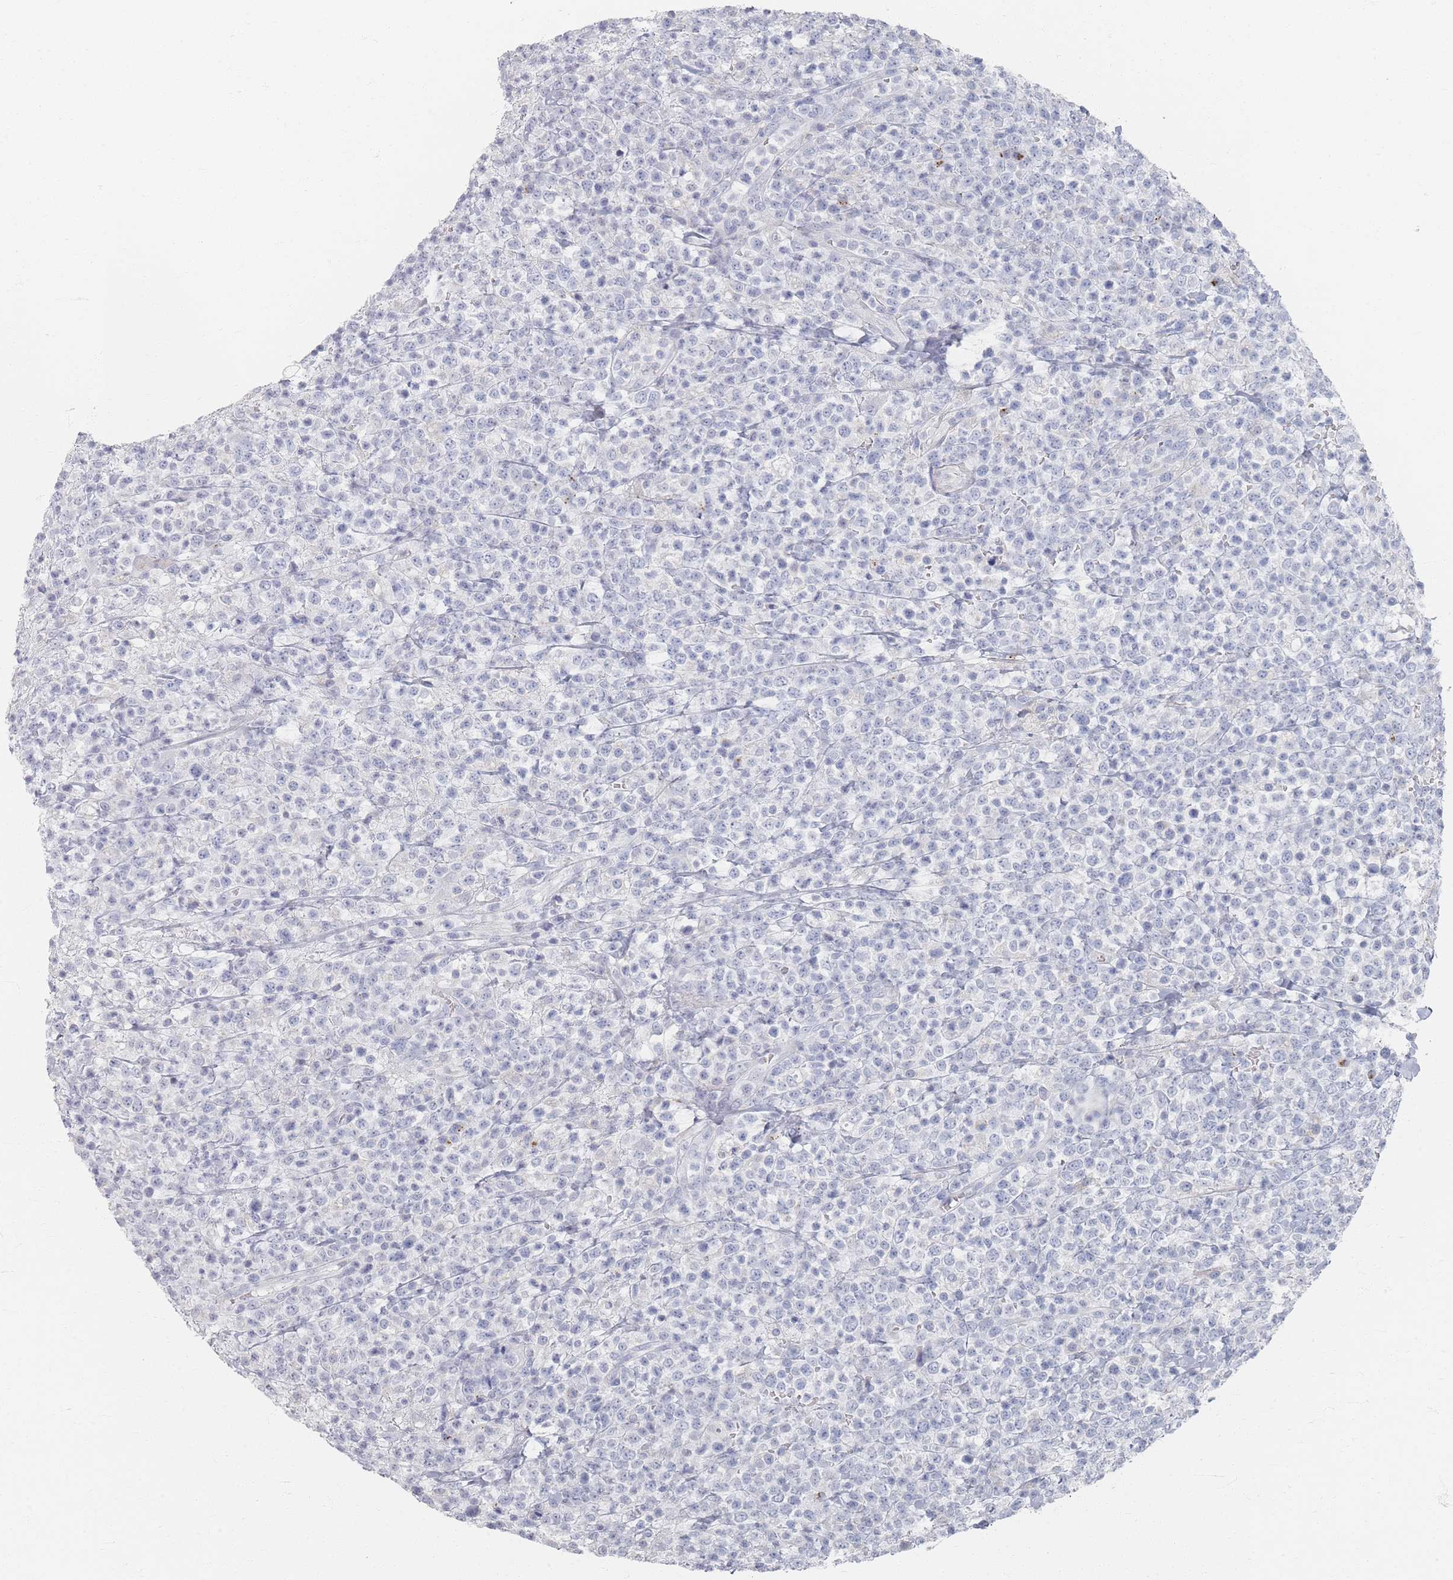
{"staining": {"intensity": "negative", "quantity": "none", "location": "none"}, "tissue": "lymphoma", "cell_type": "Tumor cells", "image_type": "cancer", "snomed": [{"axis": "morphology", "description": "Malignant lymphoma, non-Hodgkin's type, High grade"}, {"axis": "topography", "description": "Colon"}], "caption": "Tumor cells show no significant expression in malignant lymphoma, non-Hodgkin's type (high-grade). (DAB (3,3'-diaminobenzidine) immunohistochemistry (IHC) visualized using brightfield microscopy, high magnification).", "gene": "SLC2A11", "patient": {"sex": "female", "age": 53}}